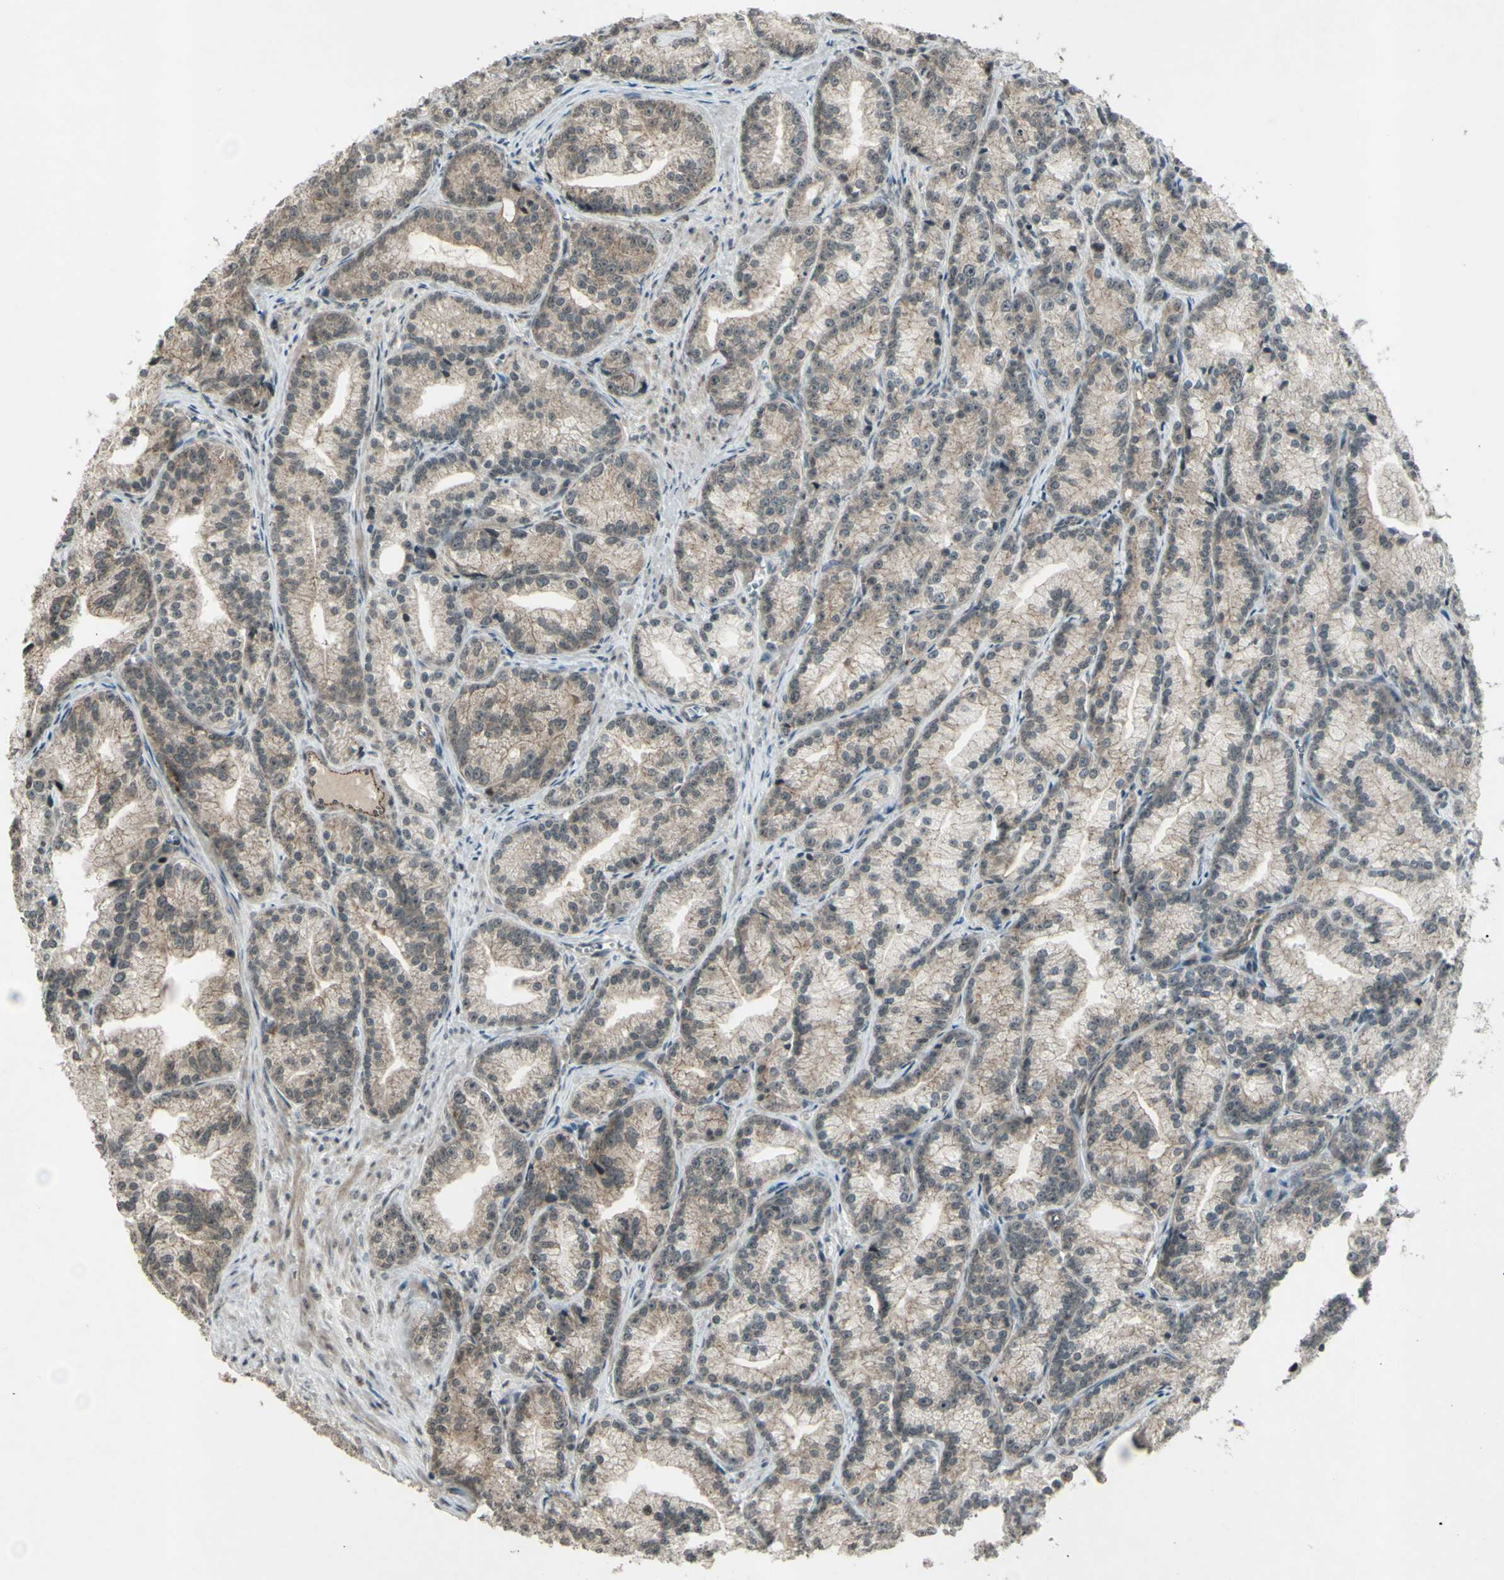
{"staining": {"intensity": "weak", "quantity": ">75%", "location": "cytoplasmic/membranous"}, "tissue": "prostate cancer", "cell_type": "Tumor cells", "image_type": "cancer", "snomed": [{"axis": "morphology", "description": "Adenocarcinoma, Low grade"}, {"axis": "topography", "description": "Prostate"}], "caption": "There is low levels of weak cytoplasmic/membranous expression in tumor cells of prostate cancer (adenocarcinoma (low-grade)), as demonstrated by immunohistochemical staining (brown color).", "gene": "BLNK", "patient": {"sex": "male", "age": 89}}